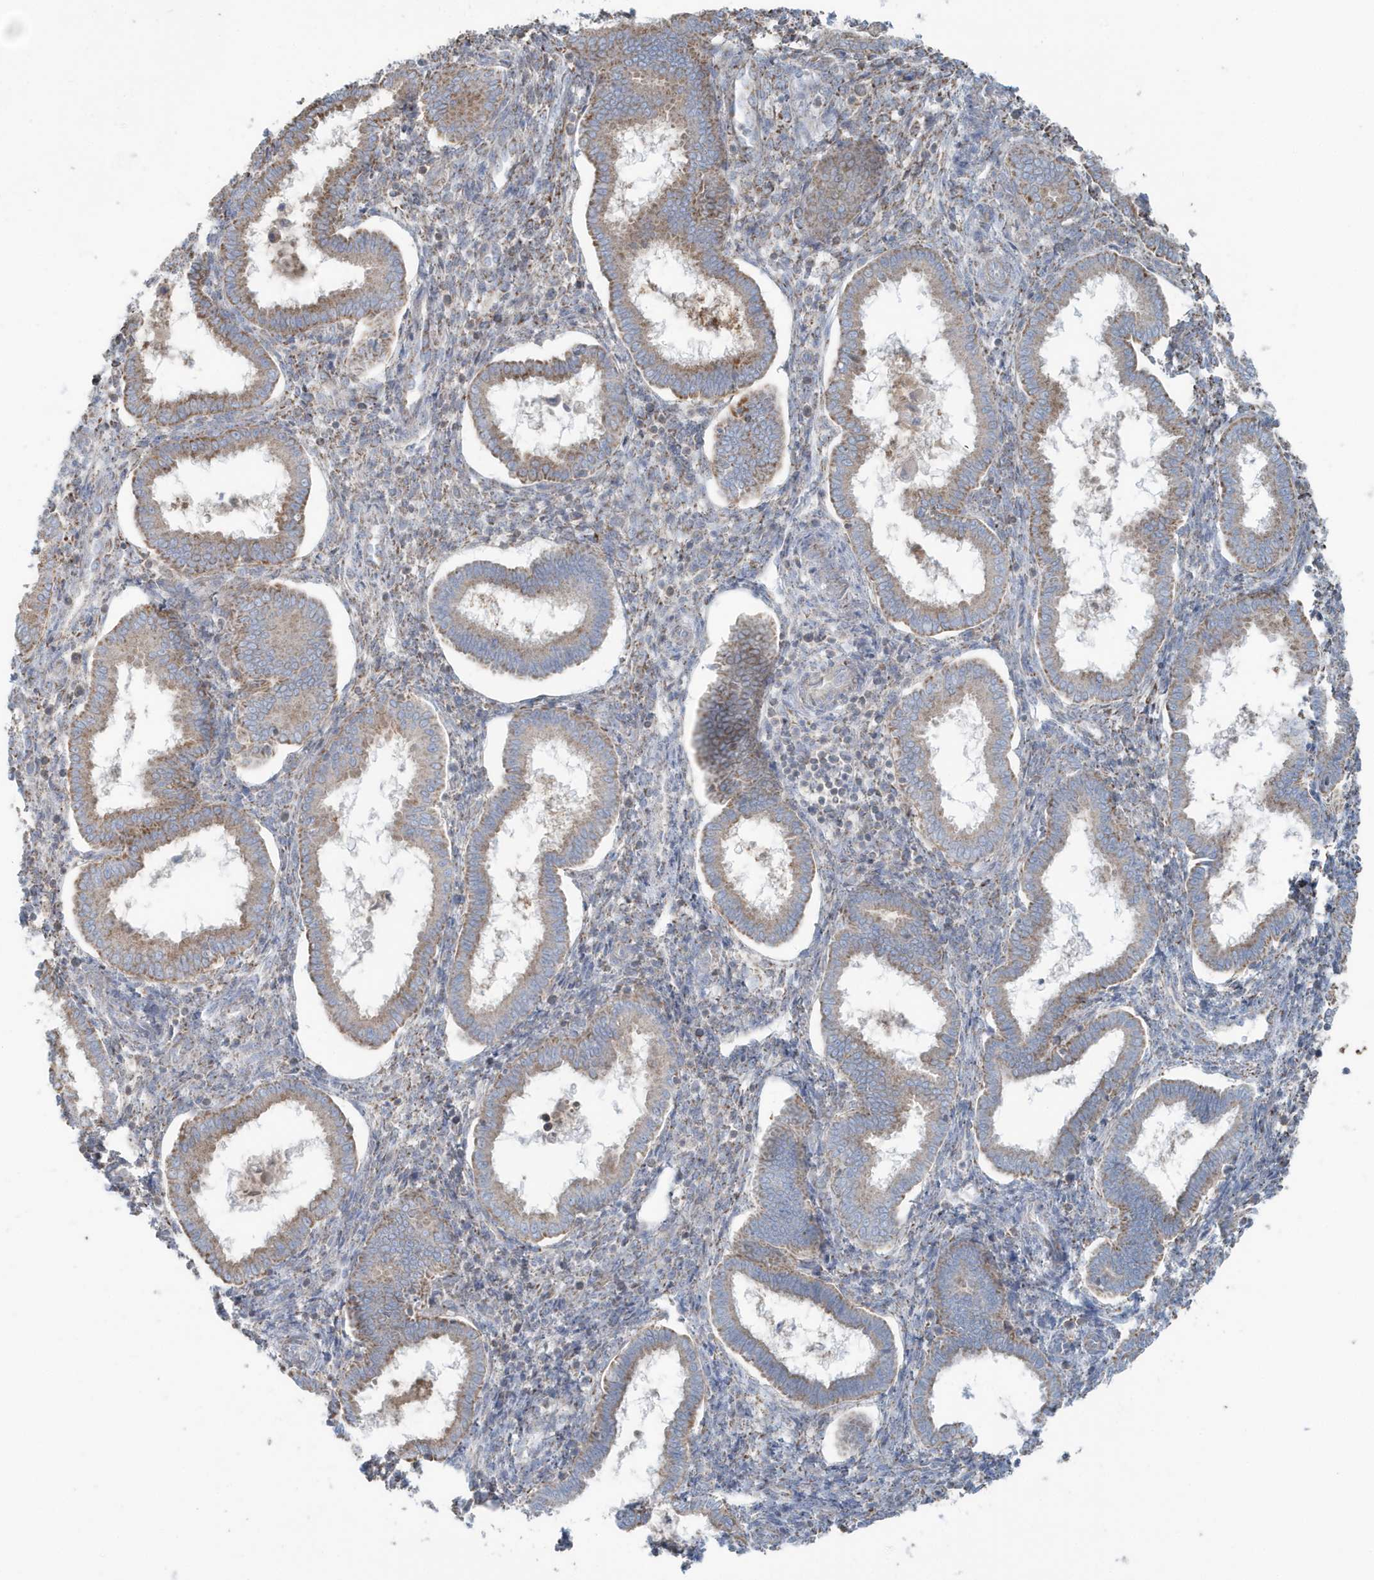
{"staining": {"intensity": "moderate", "quantity": "<25%", "location": "cytoplasmic/membranous"}, "tissue": "endometrium", "cell_type": "Cells in endometrial stroma", "image_type": "normal", "snomed": [{"axis": "morphology", "description": "Normal tissue, NOS"}, {"axis": "topography", "description": "Endometrium"}], "caption": "Immunohistochemistry micrograph of normal endometrium: human endometrium stained using immunohistochemistry (IHC) displays low levels of moderate protein expression localized specifically in the cytoplasmic/membranous of cells in endometrial stroma, appearing as a cytoplasmic/membranous brown color.", "gene": "RAB11FIP3", "patient": {"sex": "female", "age": 24}}